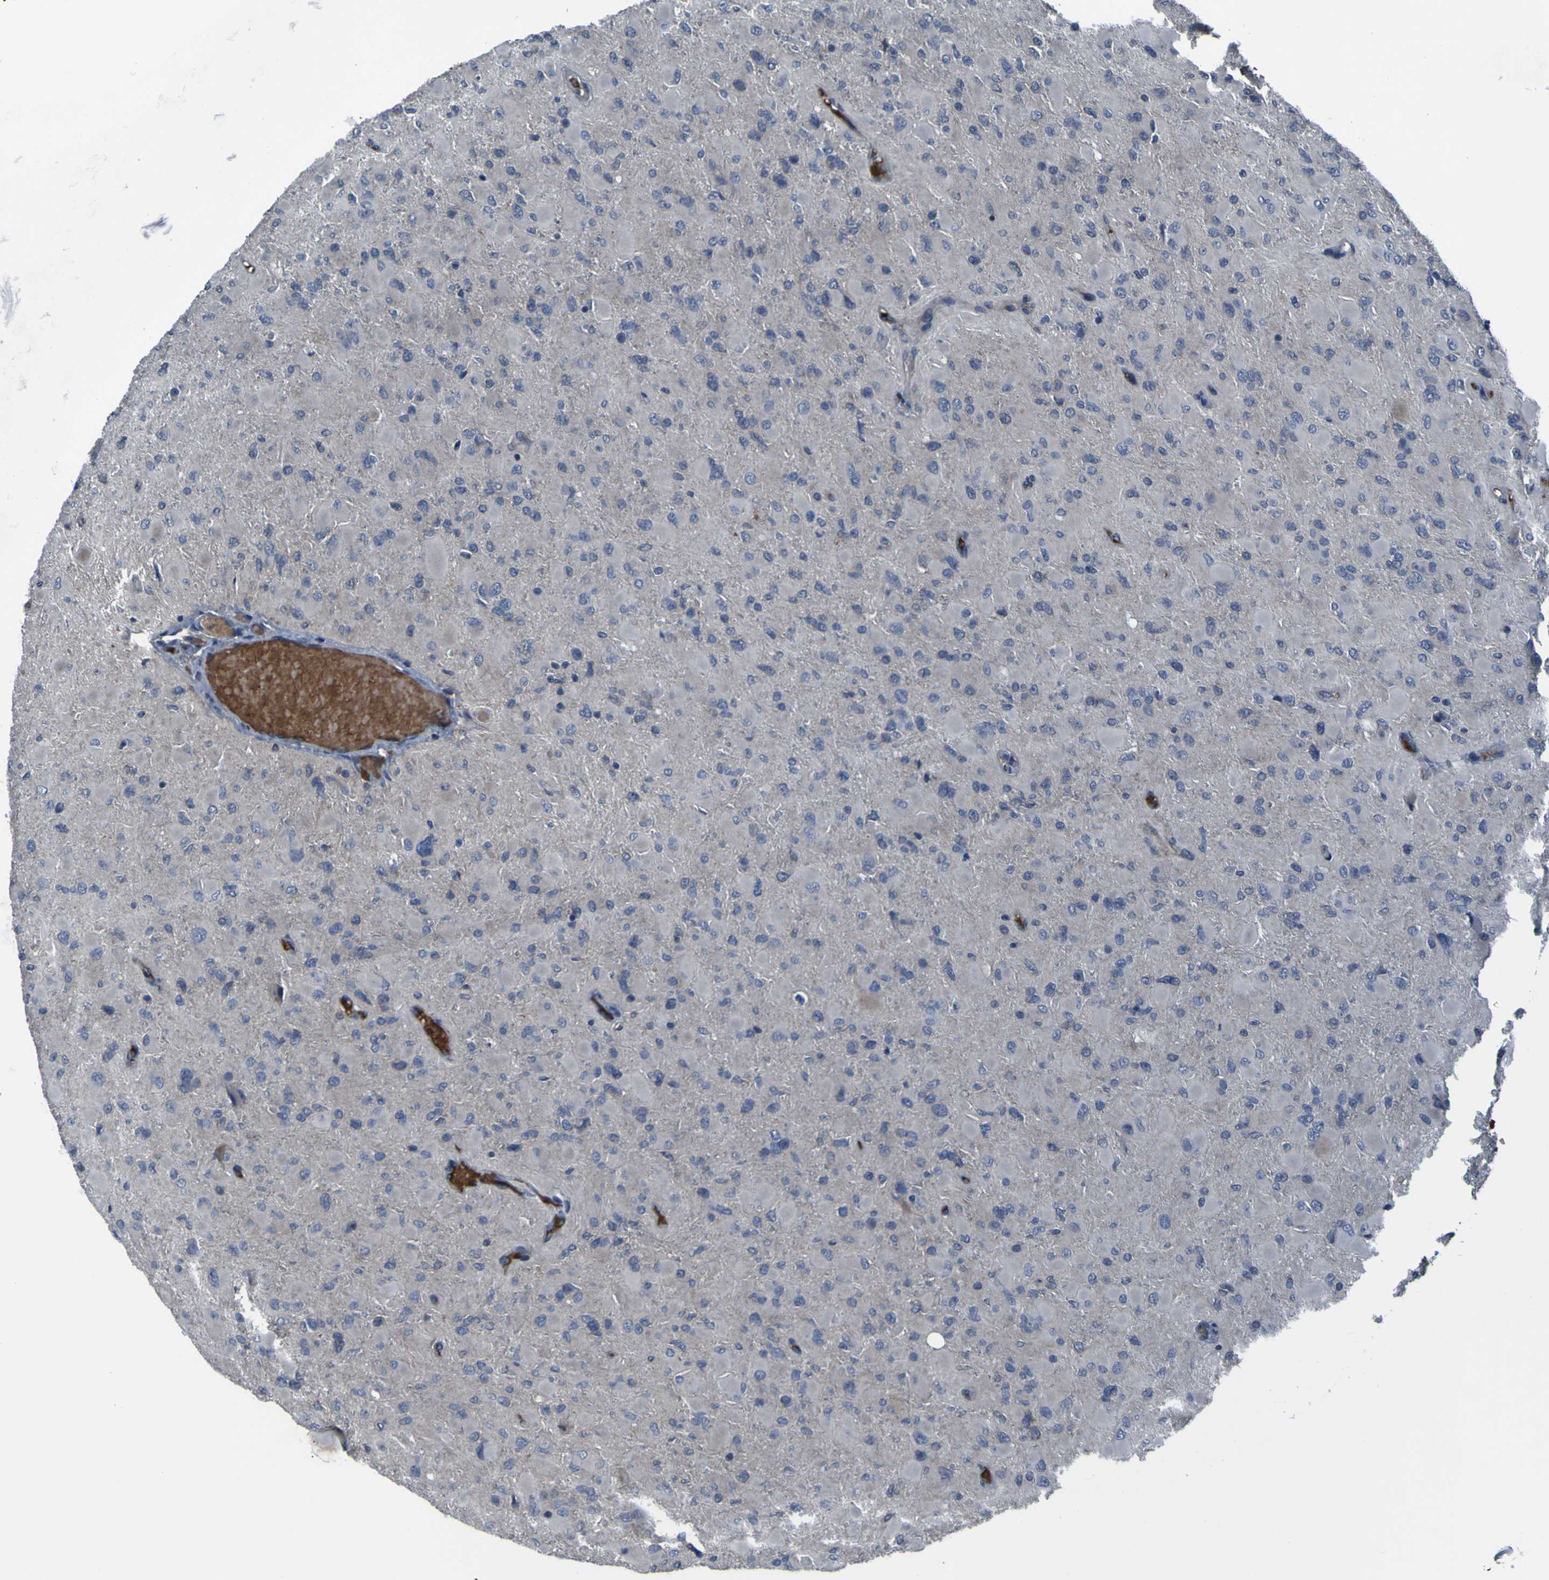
{"staining": {"intensity": "negative", "quantity": "none", "location": "none"}, "tissue": "glioma", "cell_type": "Tumor cells", "image_type": "cancer", "snomed": [{"axis": "morphology", "description": "Glioma, malignant, High grade"}, {"axis": "topography", "description": "Cerebral cortex"}], "caption": "This is a image of IHC staining of malignant glioma (high-grade), which shows no positivity in tumor cells. (IHC, brightfield microscopy, high magnification).", "gene": "GRAMD1A", "patient": {"sex": "female", "age": 36}}